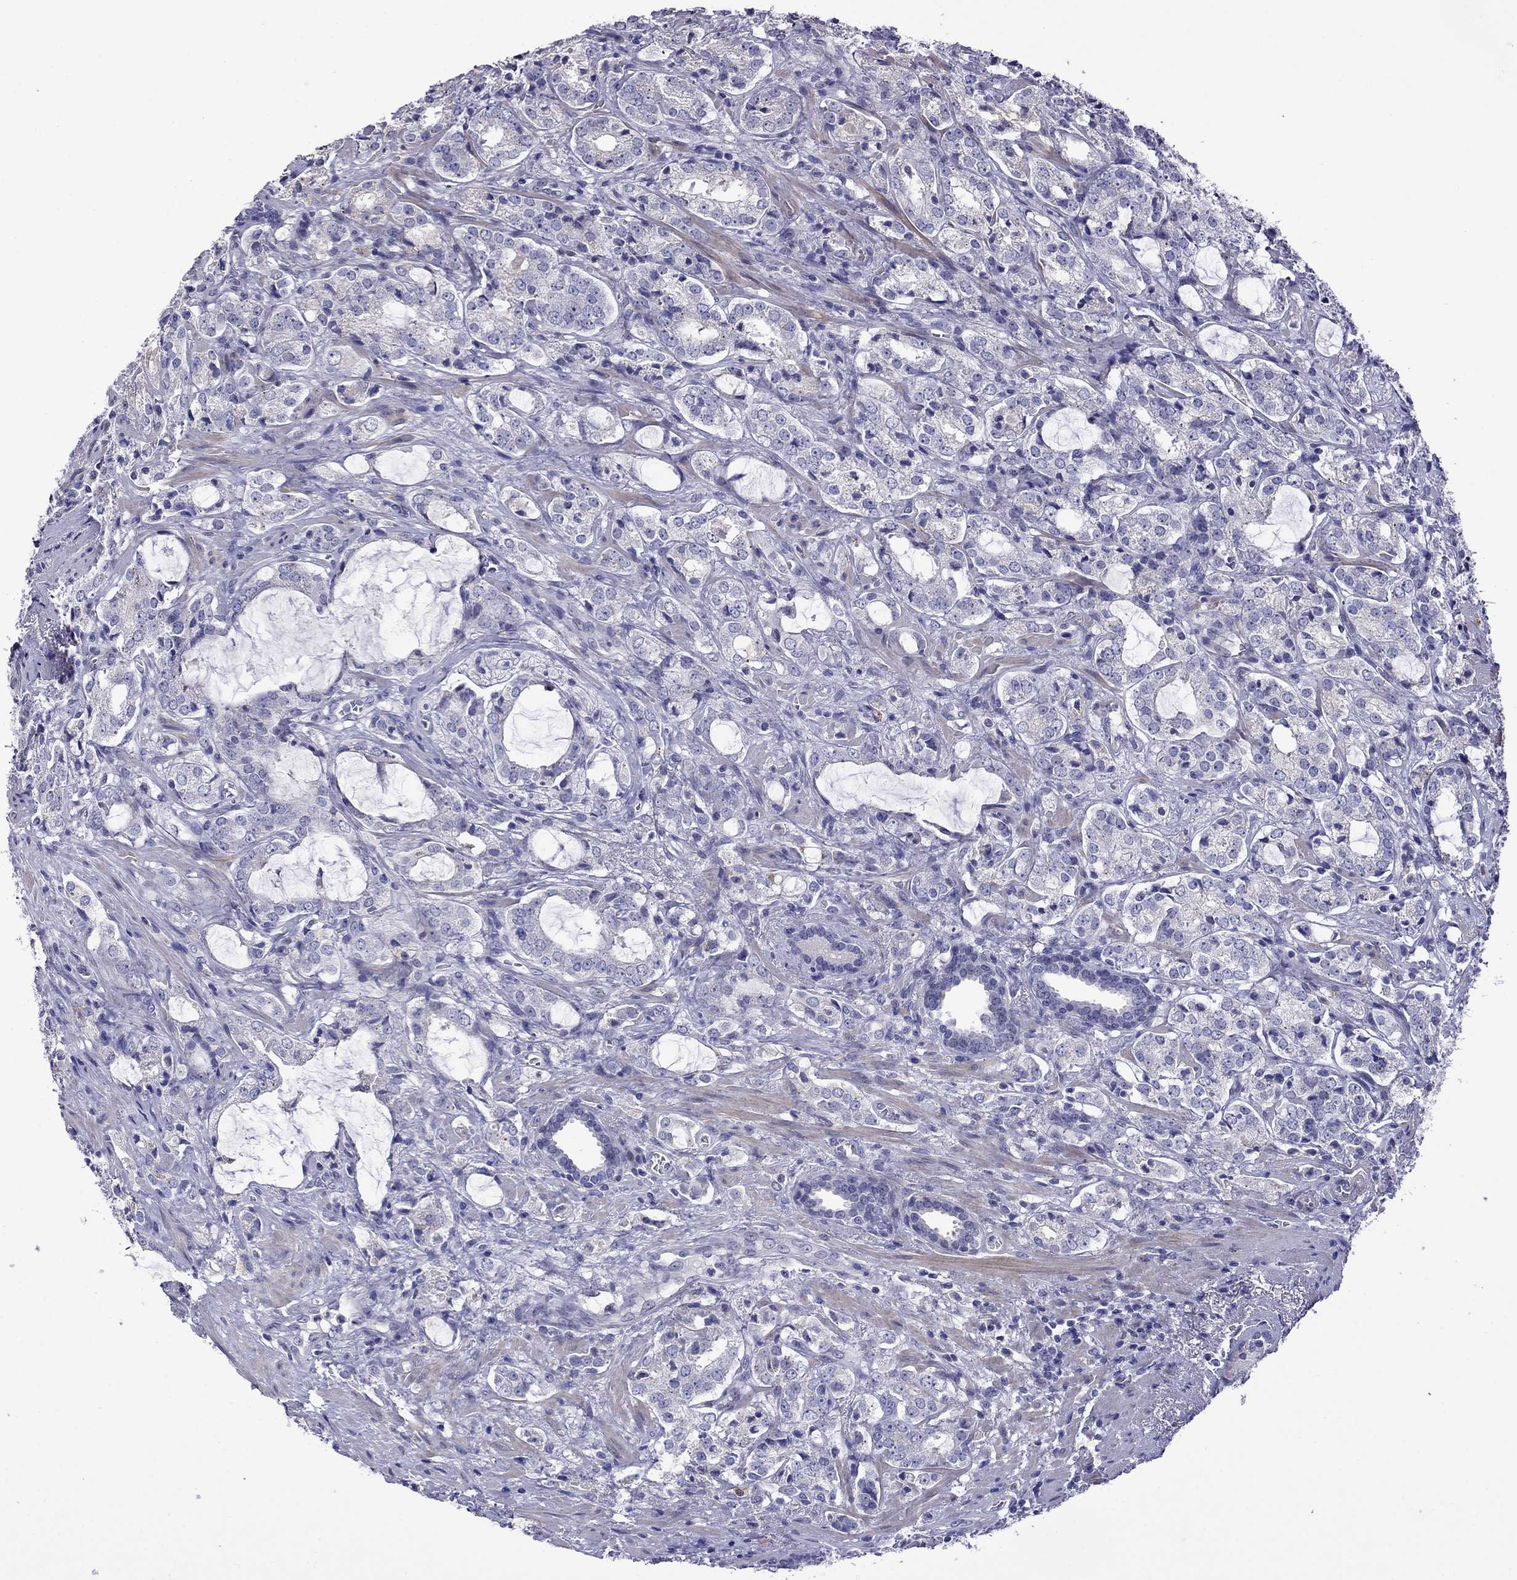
{"staining": {"intensity": "negative", "quantity": "none", "location": "none"}, "tissue": "prostate cancer", "cell_type": "Tumor cells", "image_type": "cancer", "snomed": [{"axis": "morphology", "description": "Adenocarcinoma, NOS"}, {"axis": "topography", "description": "Prostate"}], "caption": "Protein analysis of prostate cancer (adenocarcinoma) exhibits no significant positivity in tumor cells.", "gene": "STAR", "patient": {"sex": "male", "age": 66}}